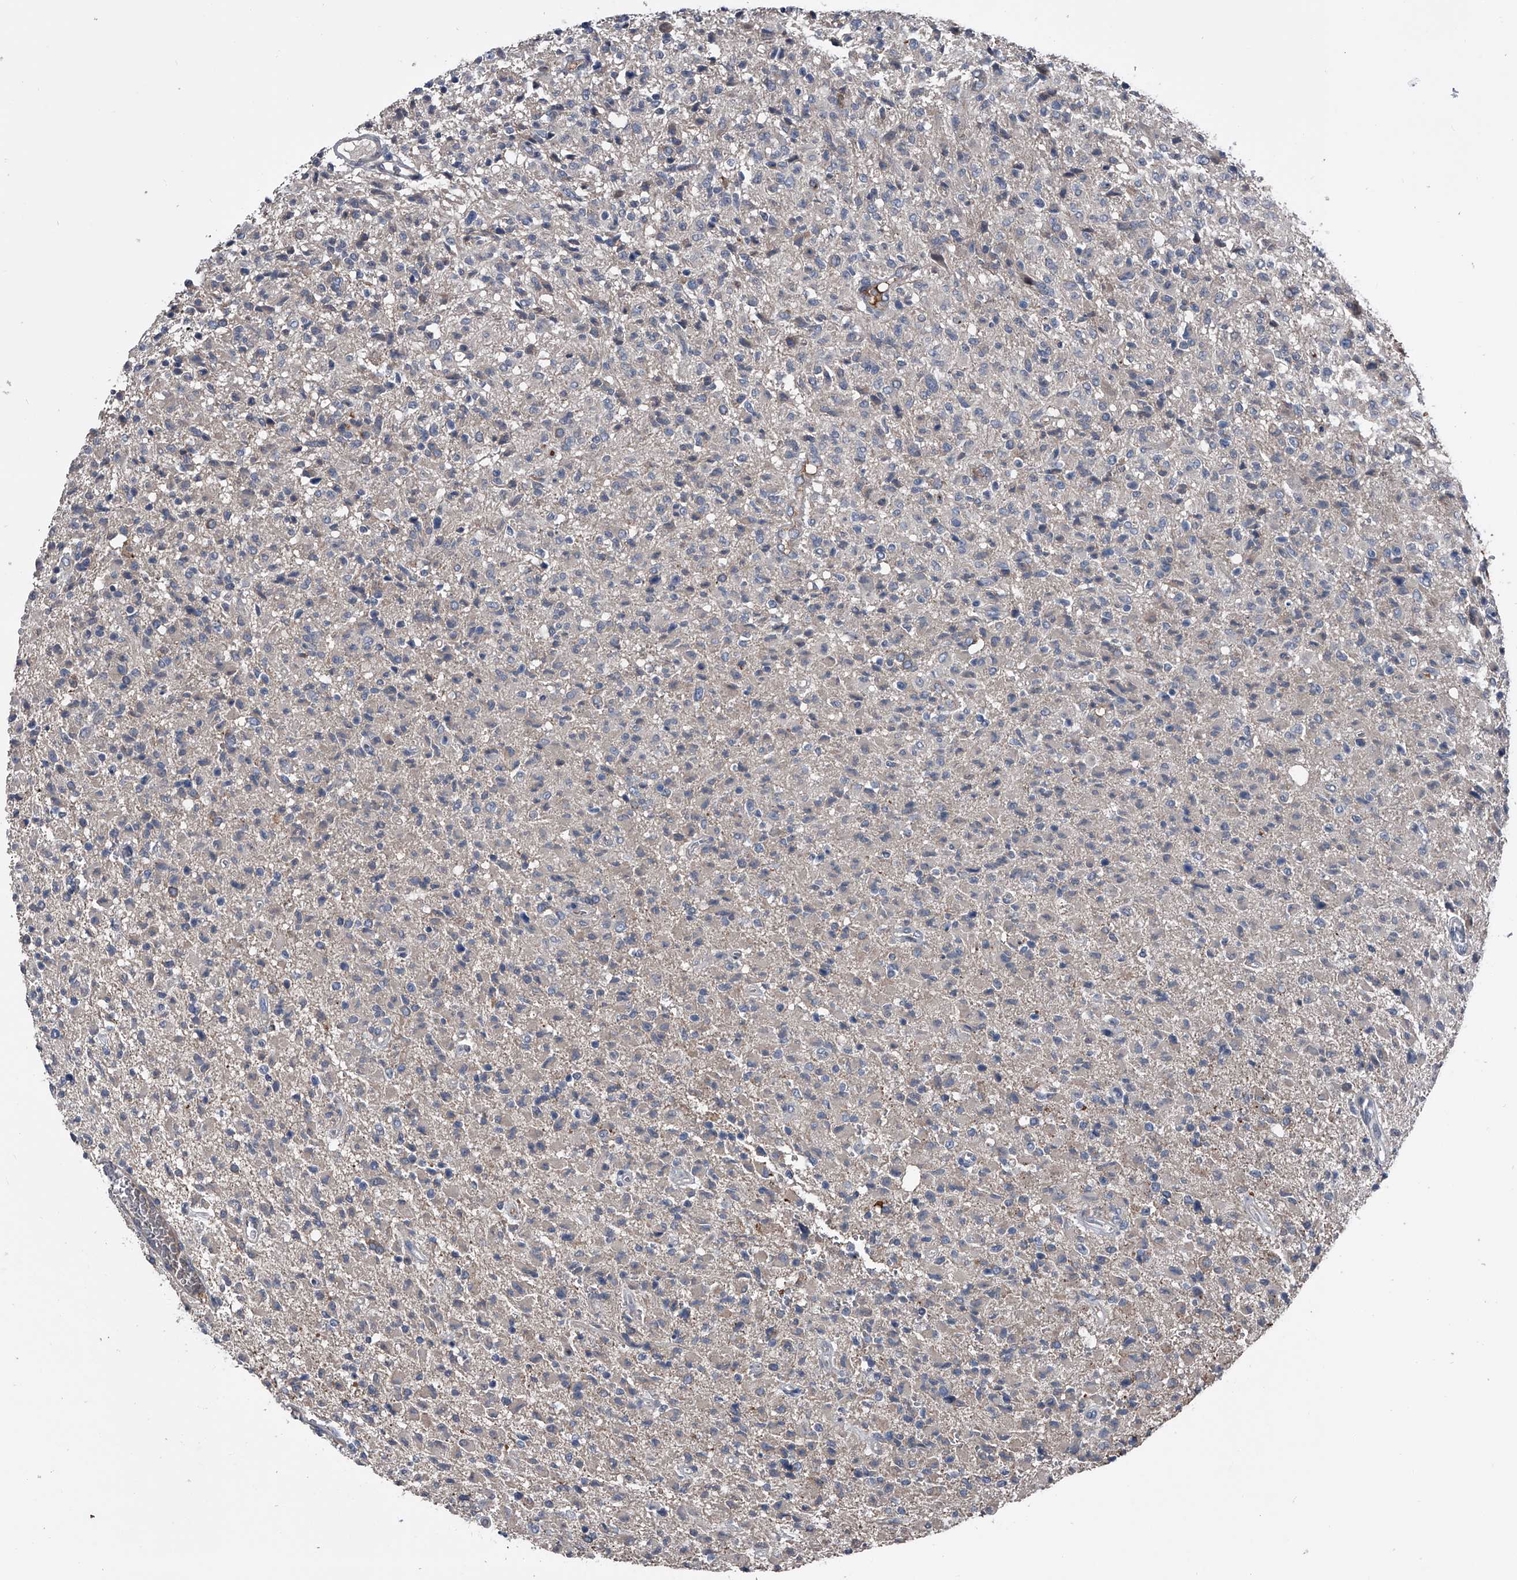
{"staining": {"intensity": "negative", "quantity": "none", "location": "none"}, "tissue": "glioma", "cell_type": "Tumor cells", "image_type": "cancer", "snomed": [{"axis": "morphology", "description": "Glioma, malignant, High grade"}, {"axis": "topography", "description": "Brain"}], "caption": "The IHC photomicrograph has no significant expression in tumor cells of malignant glioma (high-grade) tissue. (Immunohistochemistry (ihc), brightfield microscopy, high magnification).", "gene": "KIF13A", "patient": {"sex": "female", "age": 57}}